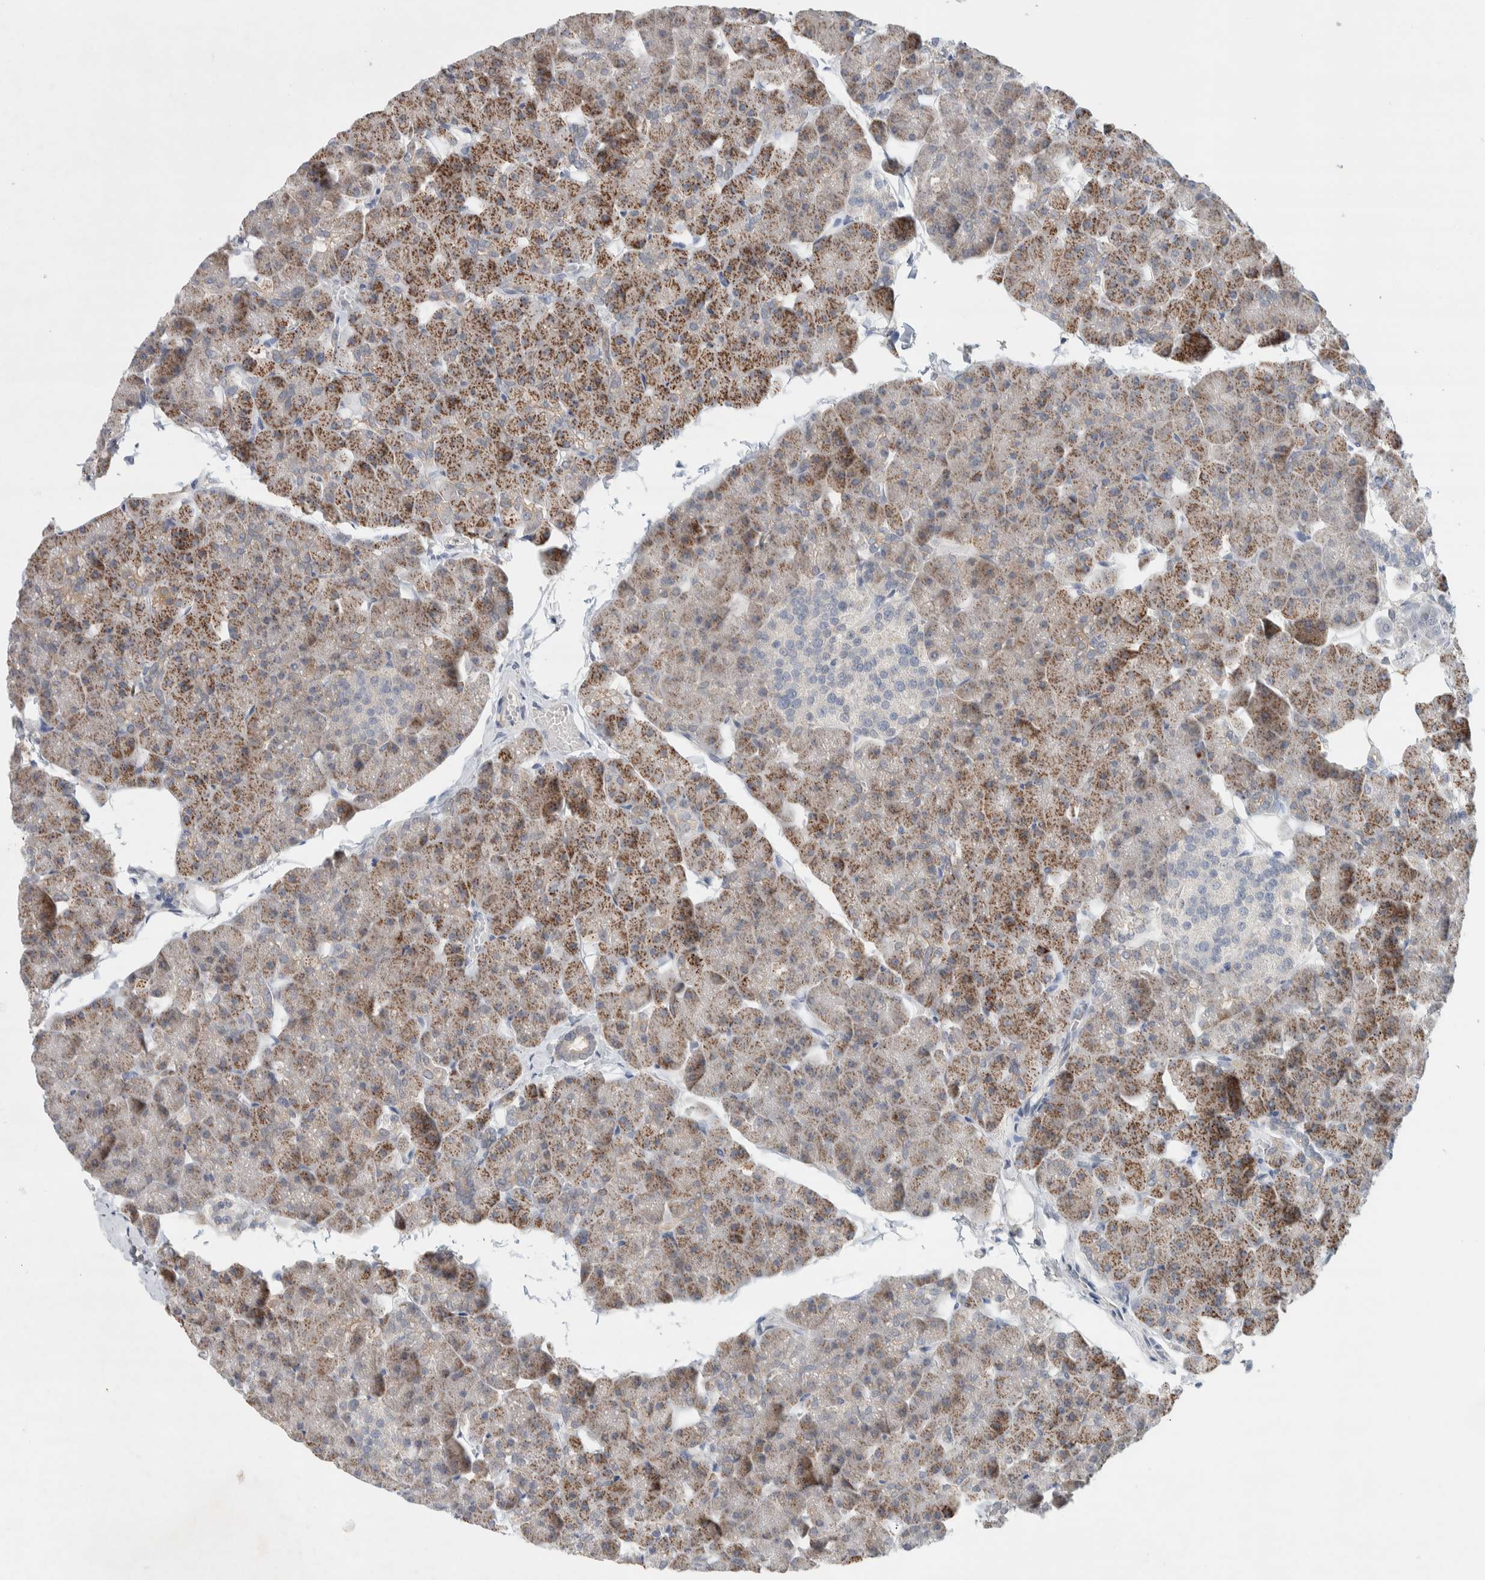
{"staining": {"intensity": "moderate", "quantity": ">75%", "location": "cytoplasmic/membranous"}, "tissue": "pancreas", "cell_type": "Exocrine glandular cells", "image_type": "normal", "snomed": [{"axis": "morphology", "description": "Normal tissue, NOS"}, {"axis": "topography", "description": "Pancreas"}], "caption": "Immunohistochemistry (IHC) histopathology image of unremarkable pancreas stained for a protein (brown), which exhibits medium levels of moderate cytoplasmic/membranous positivity in about >75% of exocrine glandular cells.", "gene": "DEPTOR", "patient": {"sex": "male", "age": 35}}